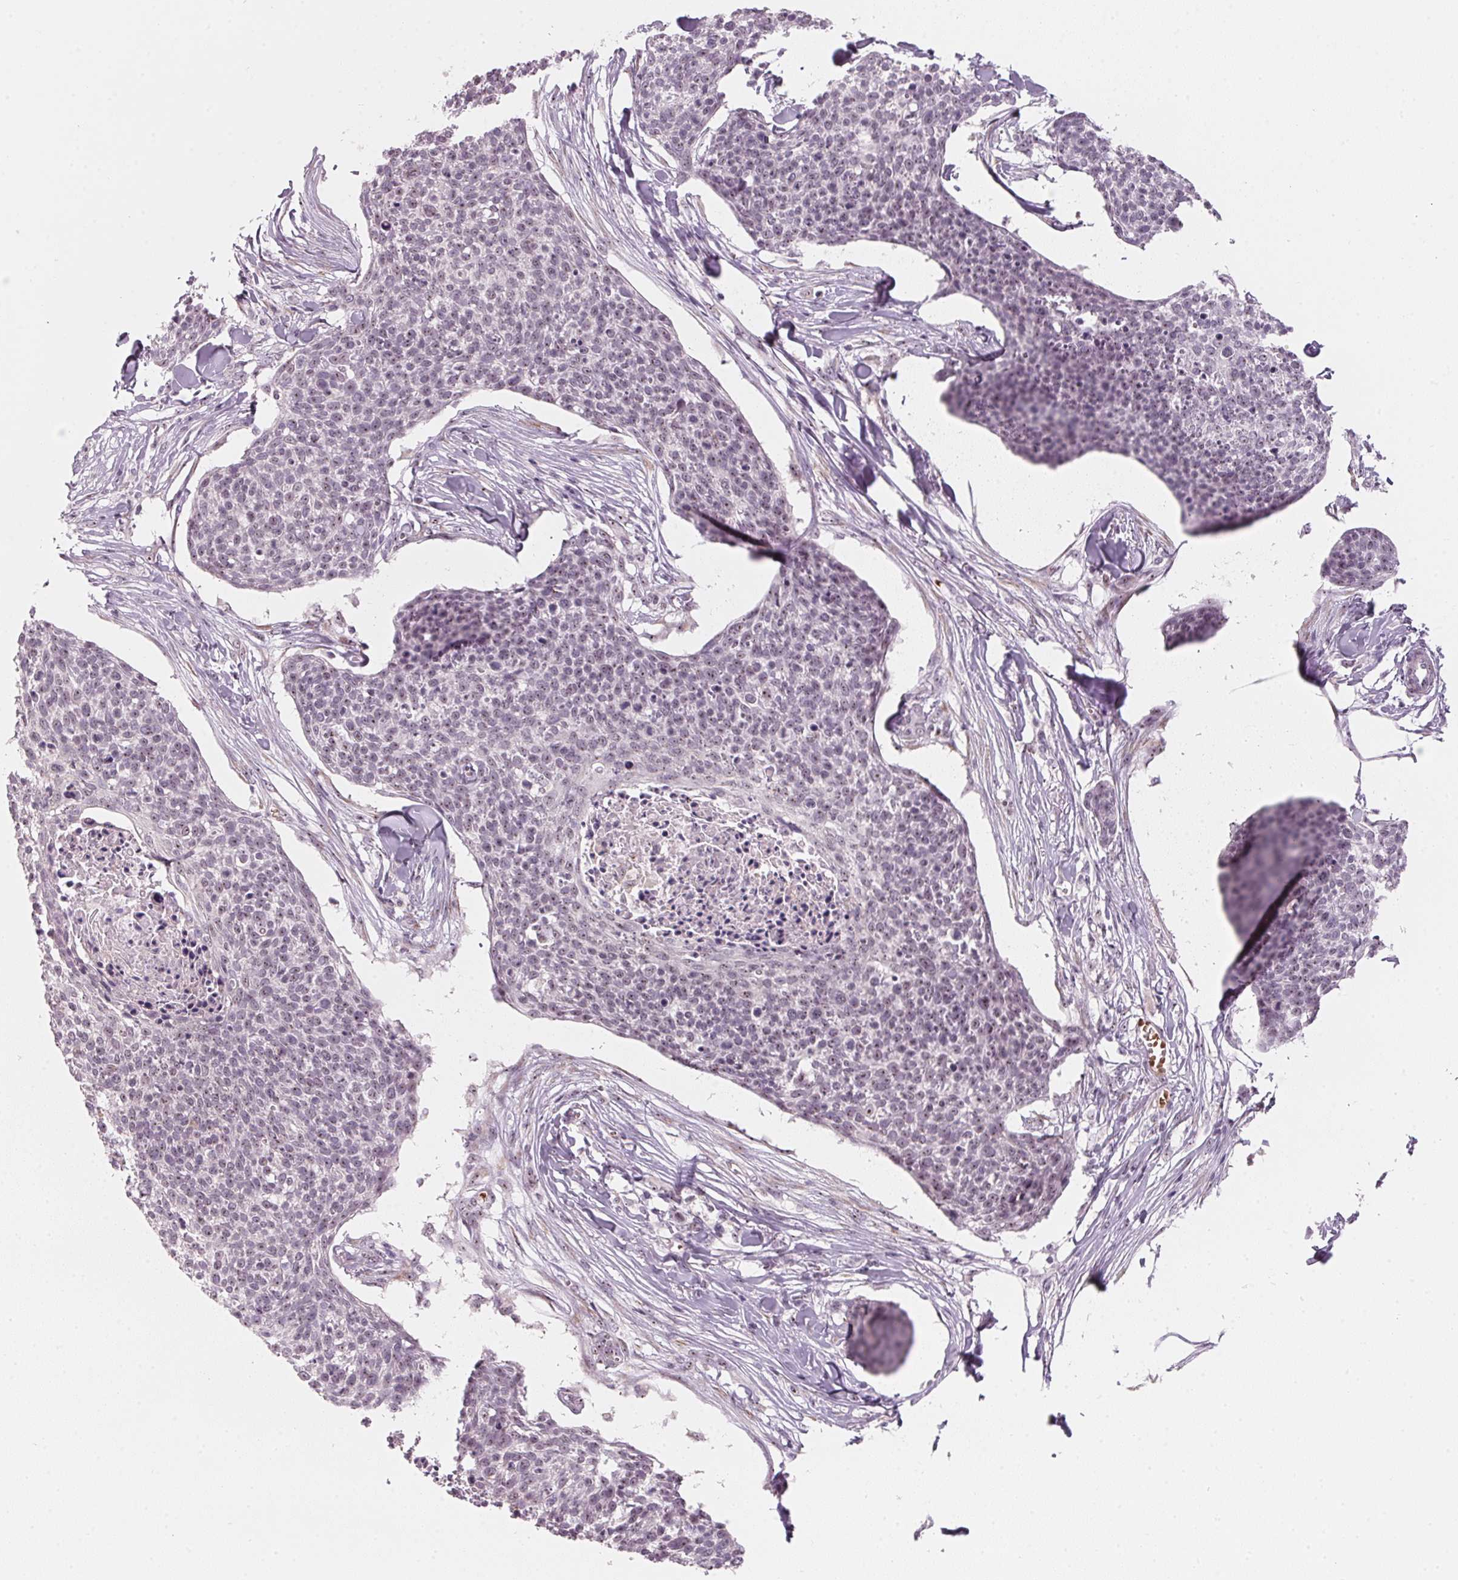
{"staining": {"intensity": "weak", "quantity": "<25%", "location": "nuclear"}, "tissue": "skin cancer", "cell_type": "Tumor cells", "image_type": "cancer", "snomed": [{"axis": "morphology", "description": "Squamous cell carcinoma, NOS"}, {"axis": "topography", "description": "Skin"}, {"axis": "topography", "description": "Vulva"}], "caption": "High magnification brightfield microscopy of skin squamous cell carcinoma stained with DAB (3,3'-diaminobenzidine) (brown) and counterstained with hematoxylin (blue): tumor cells show no significant expression.", "gene": "DNTTIP2", "patient": {"sex": "female", "age": 75}}